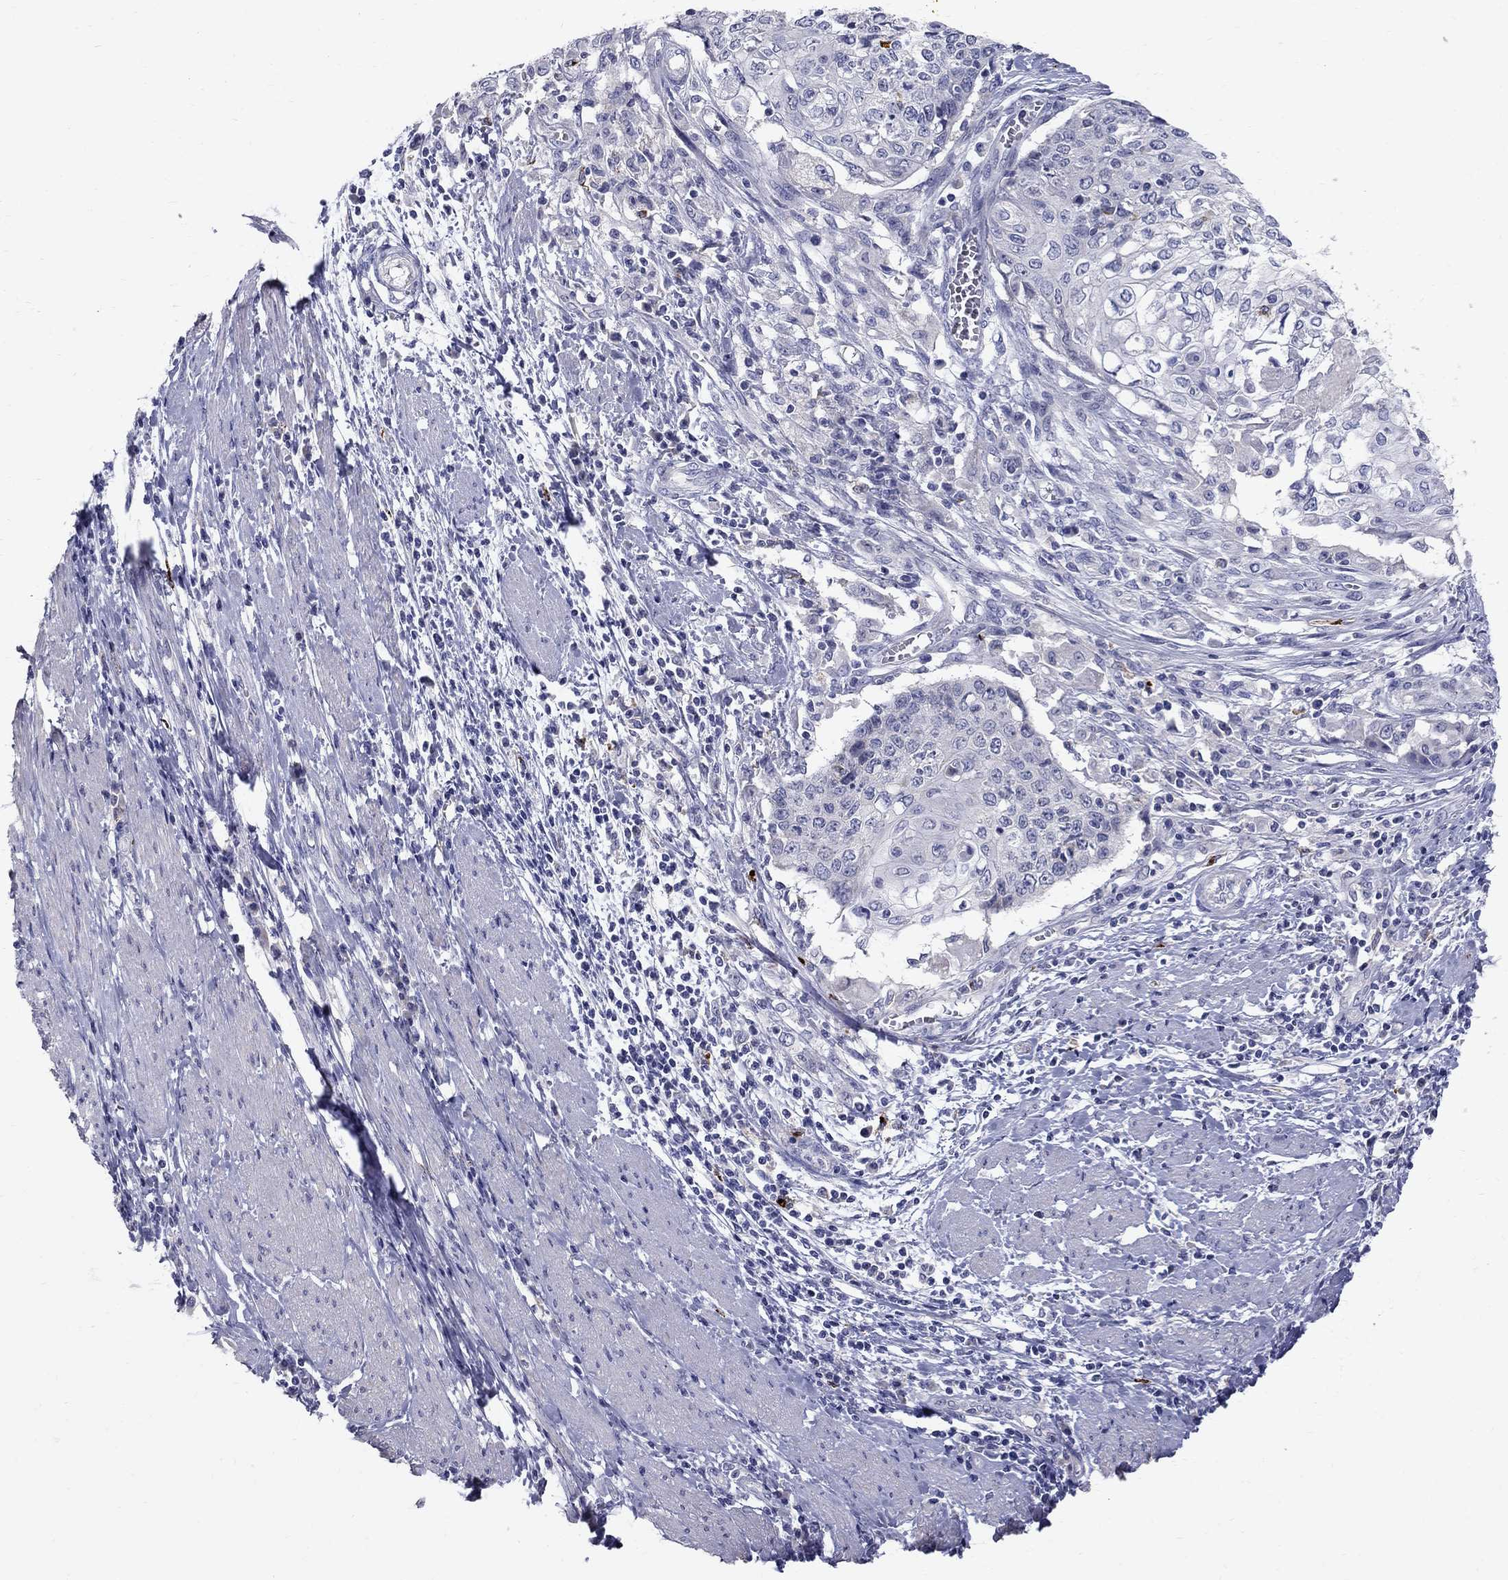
{"staining": {"intensity": "negative", "quantity": "none", "location": "none"}, "tissue": "cervical cancer", "cell_type": "Tumor cells", "image_type": "cancer", "snomed": [{"axis": "morphology", "description": "Squamous cell carcinoma, NOS"}, {"axis": "topography", "description": "Cervix"}], "caption": "Tumor cells are negative for brown protein staining in cervical cancer (squamous cell carcinoma).", "gene": "TP53TG5", "patient": {"sex": "female", "age": 39}}